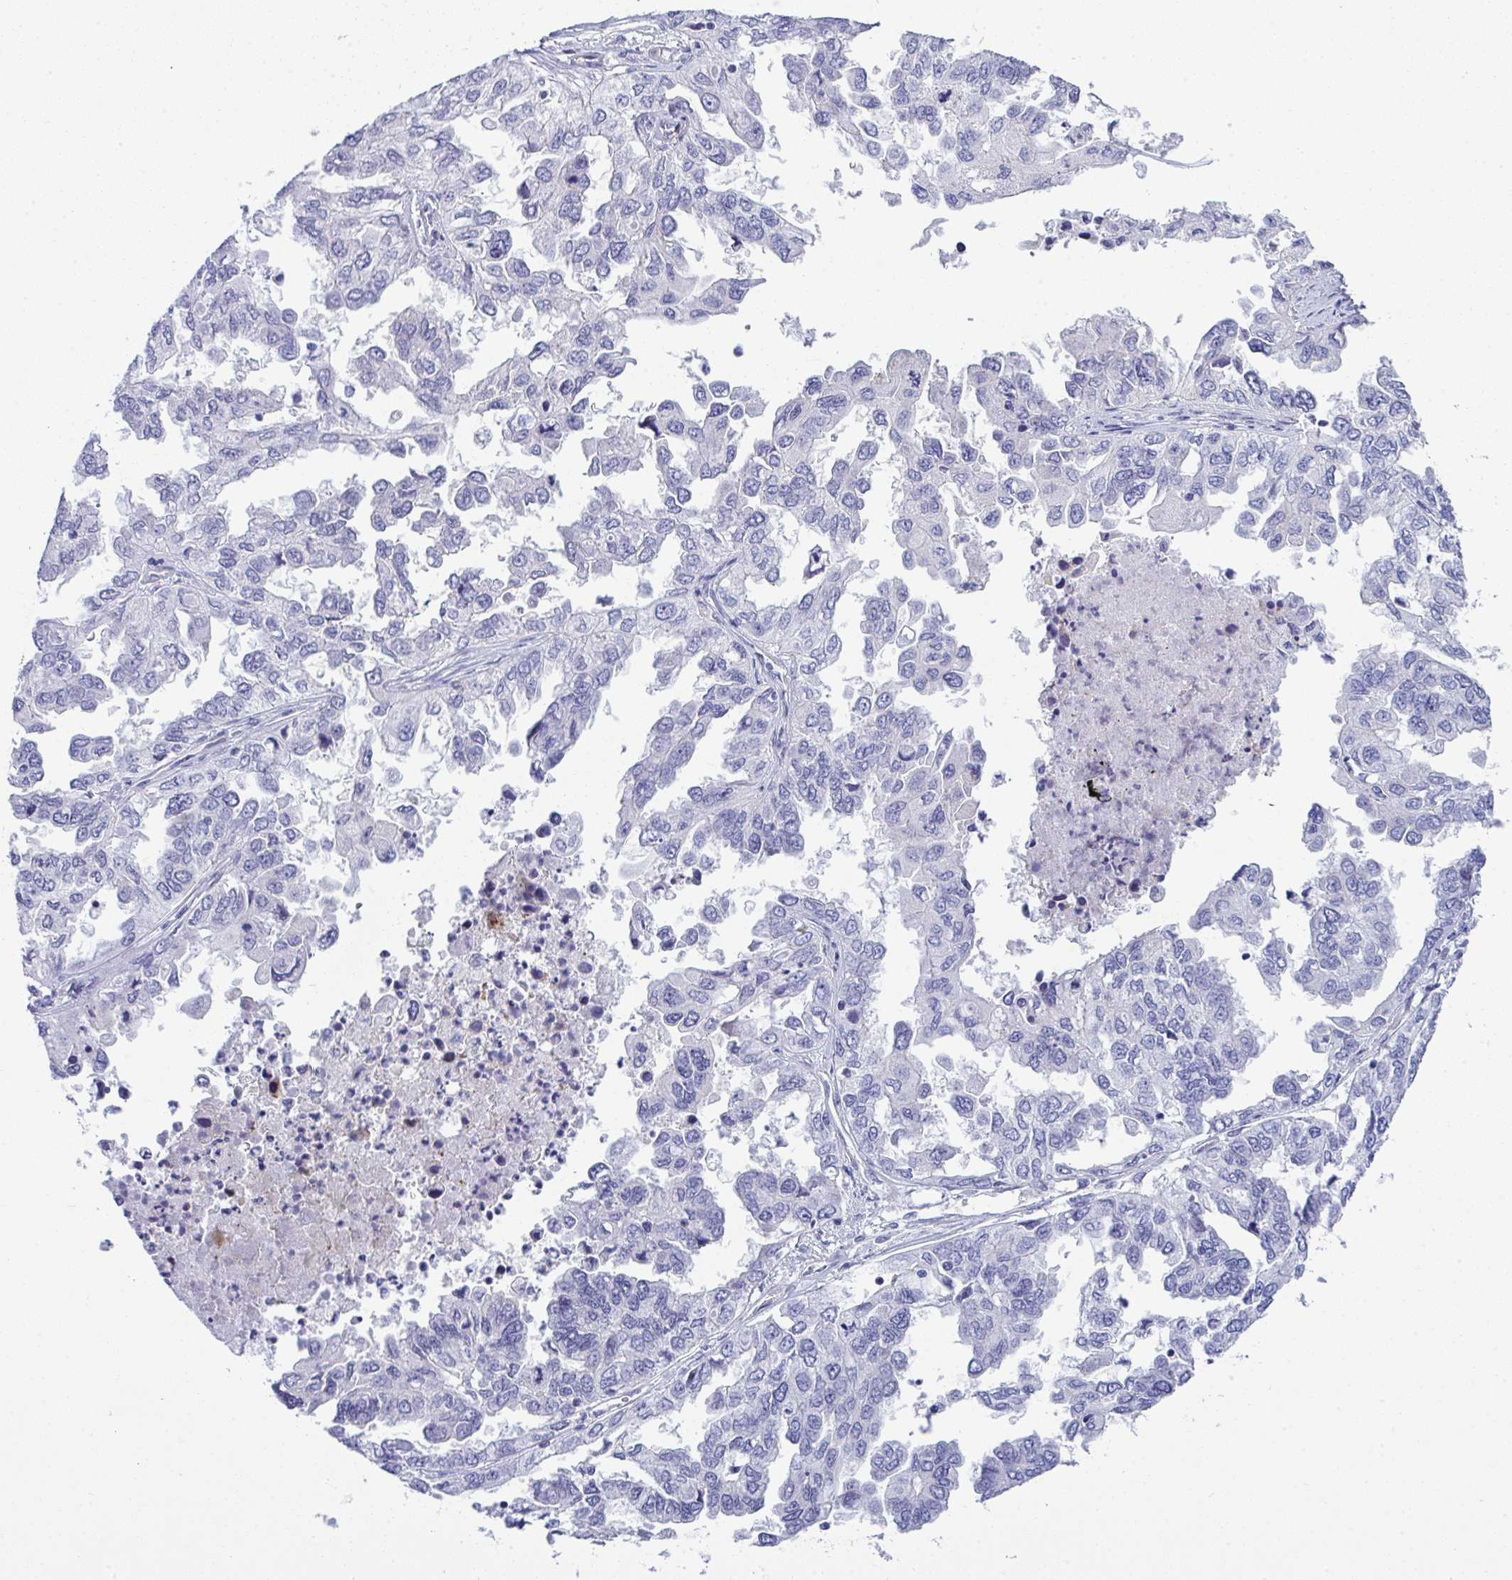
{"staining": {"intensity": "negative", "quantity": "none", "location": "none"}, "tissue": "ovarian cancer", "cell_type": "Tumor cells", "image_type": "cancer", "snomed": [{"axis": "morphology", "description": "Cystadenocarcinoma, serous, NOS"}, {"axis": "topography", "description": "Ovary"}], "caption": "There is no significant staining in tumor cells of serous cystadenocarcinoma (ovarian). (DAB IHC with hematoxylin counter stain).", "gene": "MYL12A", "patient": {"sex": "female", "age": 53}}